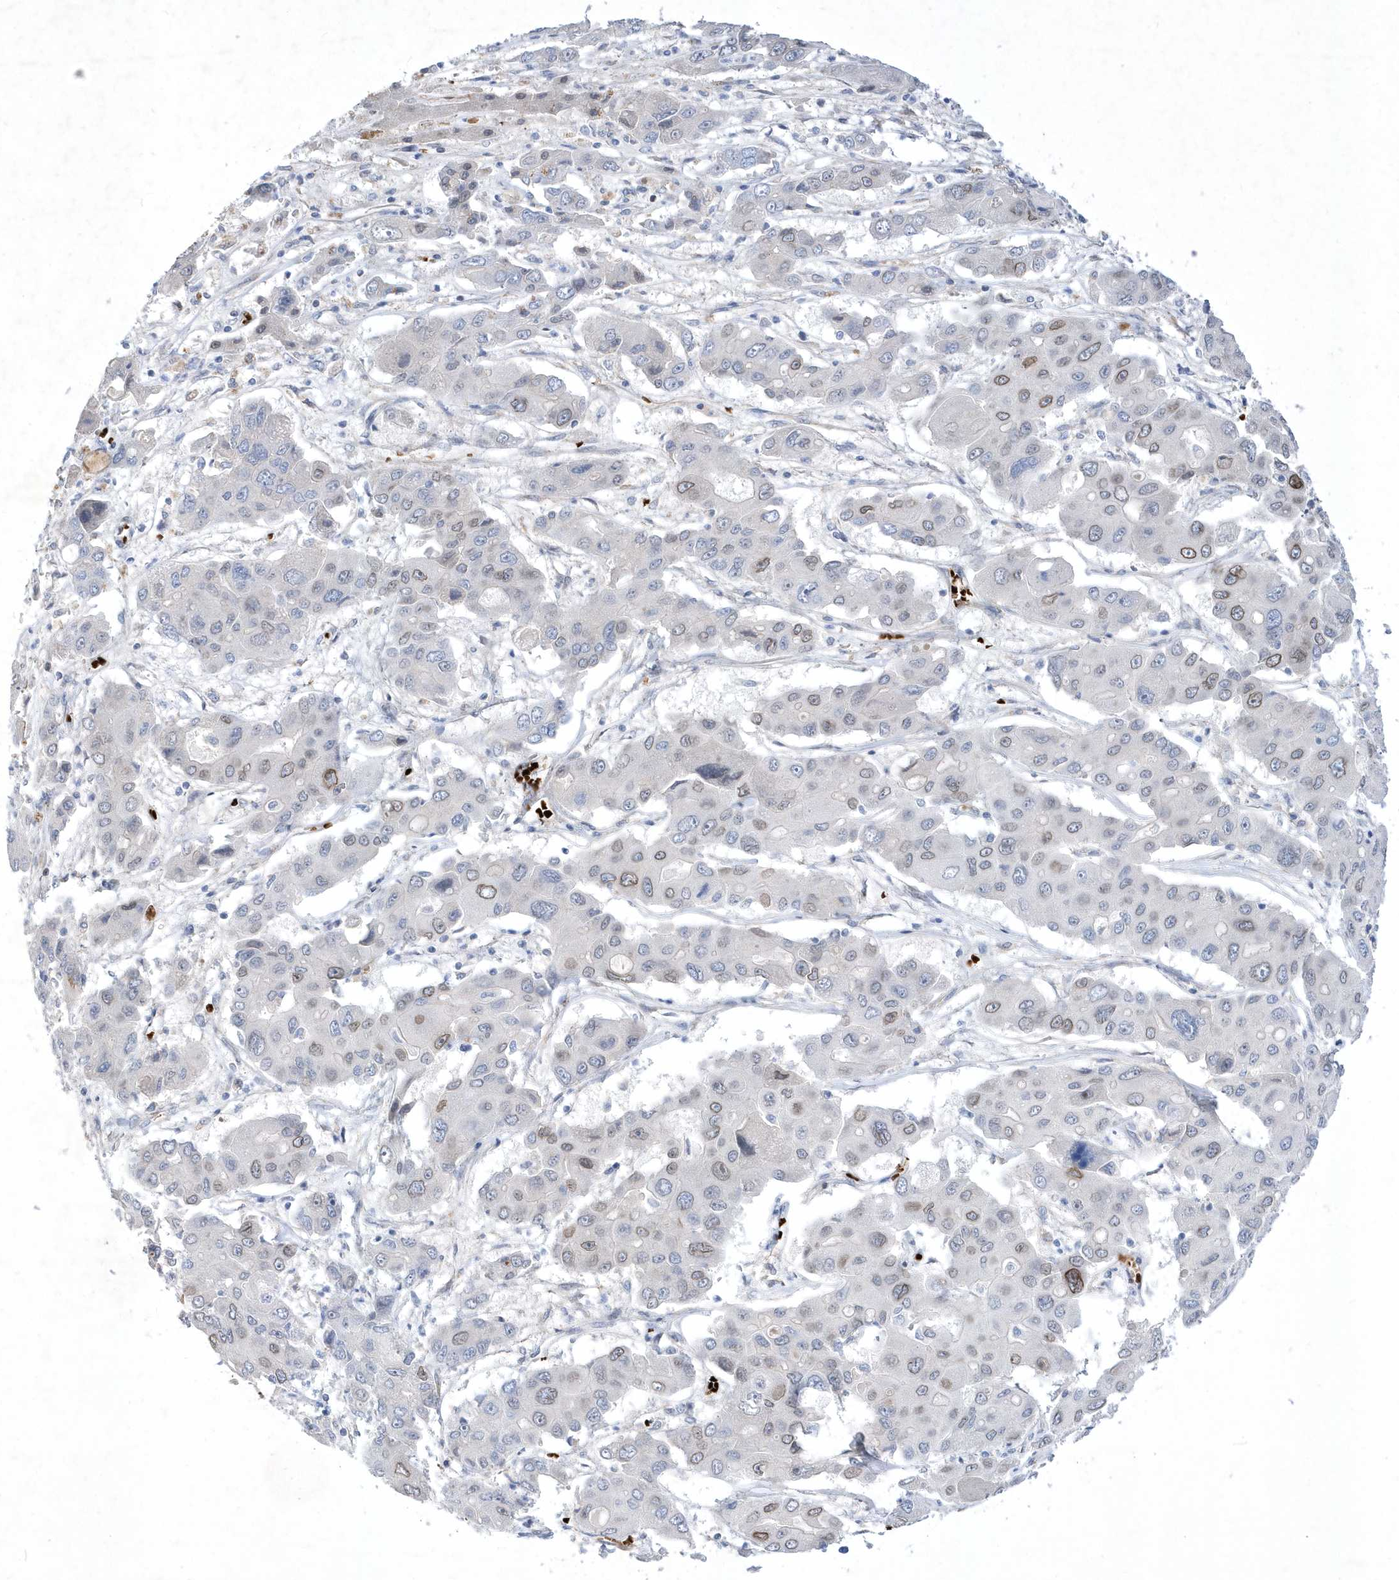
{"staining": {"intensity": "moderate", "quantity": "<25%", "location": "cytoplasmic/membranous,nuclear"}, "tissue": "liver cancer", "cell_type": "Tumor cells", "image_type": "cancer", "snomed": [{"axis": "morphology", "description": "Cholangiocarcinoma"}, {"axis": "topography", "description": "Liver"}], "caption": "Moderate cytoplasmic/membranous and nuclear positivity is present in about <25% of tumor cells in liver cancer.", "gene": "ZNF875", "patient": {"sex": "male", "age": 67}}